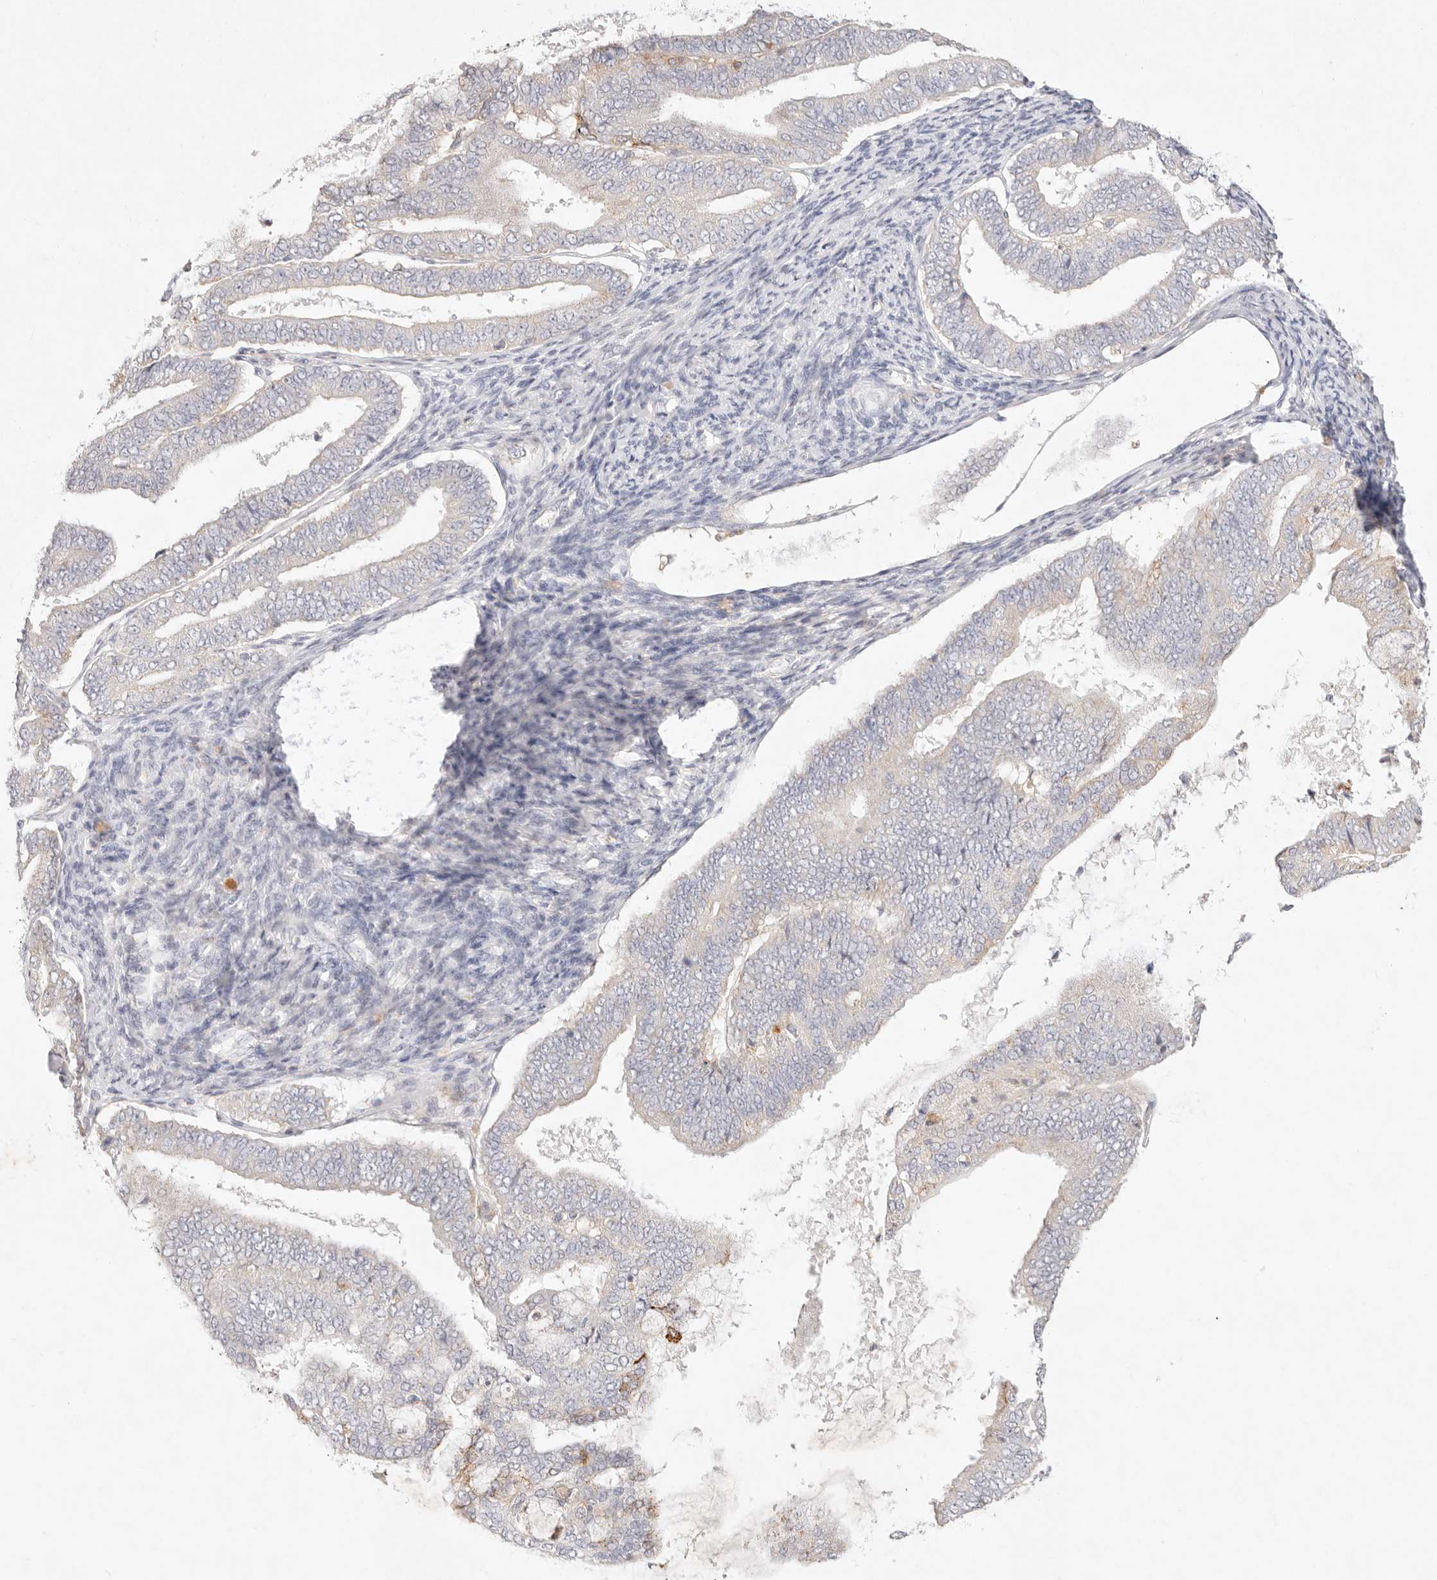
{"staining": {"intensity": "negative", "quantity": "none", "location": "none"}, "tissue": "endometrial cancer", "cell_type": "Tumor cells", "image_type": "cancer", "snomed": [{"axis": "morphology", "description": "Adenocarcinoma, NOS"}, {"axis": "topography", "description": "Endometrium"}], "caption": "Immunohistochemistry (IHC) of human endometrial cancer demonstrates no staining in tumor cells.", "gene": "GPR84", "patient": {"sex": "female", "age": 63}}